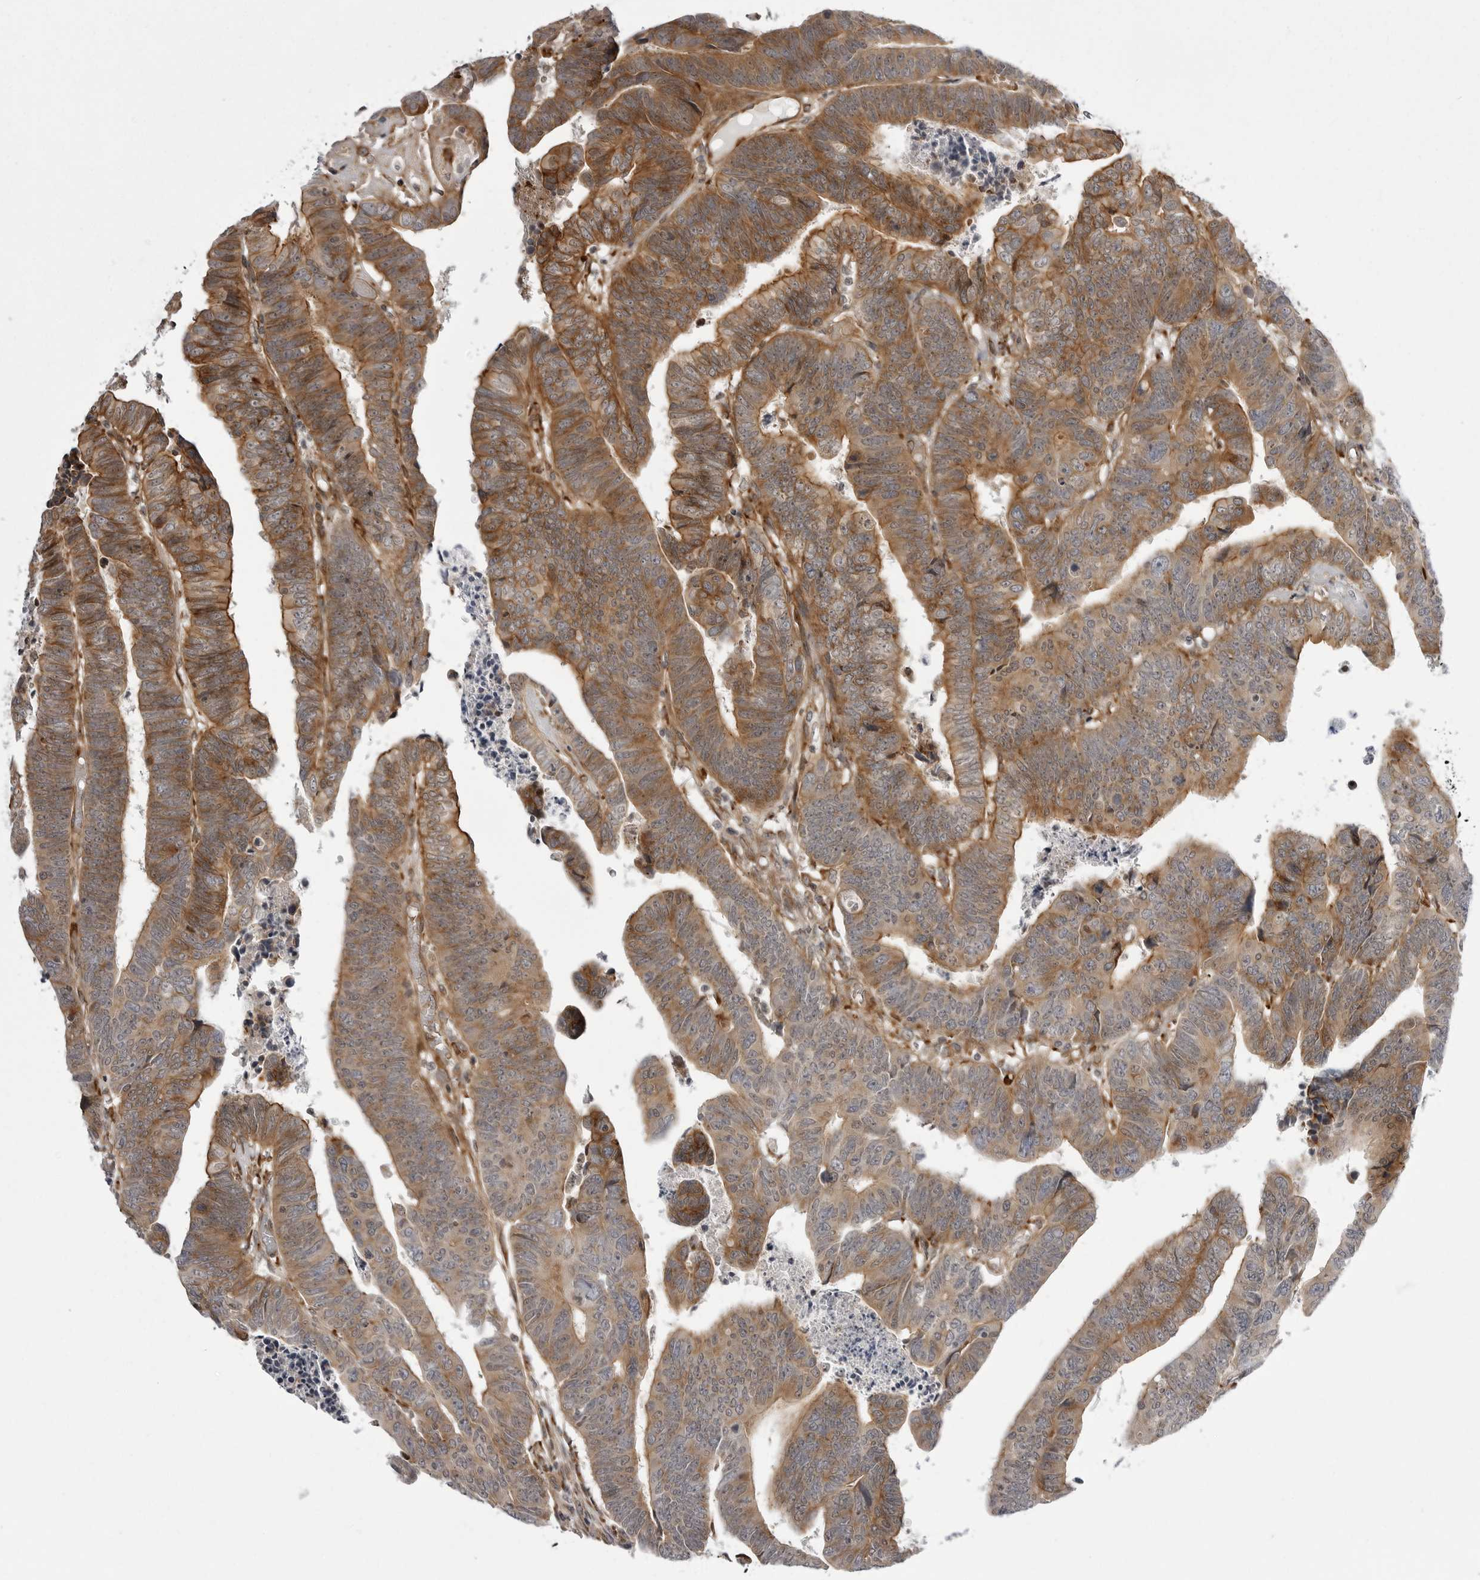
{"staining": {"intensity": "moderate", "quantity": ">75%", "location": "cytoplasmic/membranous"}, "tissue": "colorectal cancer", "cell_type": "Tumor cells", "image_type": "cancer", "snomed": [{"axis": "morphology", "description": "Adenocarcinoma, NOS"}, {"axis": "topography", "description": "Rectum"}], "caption": "Protein expression analysis of human colorectal adenocarcinoma reveals moderate cytoplasmic/membranous staining in about >75% of tumor cells.", "gene": "ARL5A", "patient": {"sex": "female", "age": 65}}